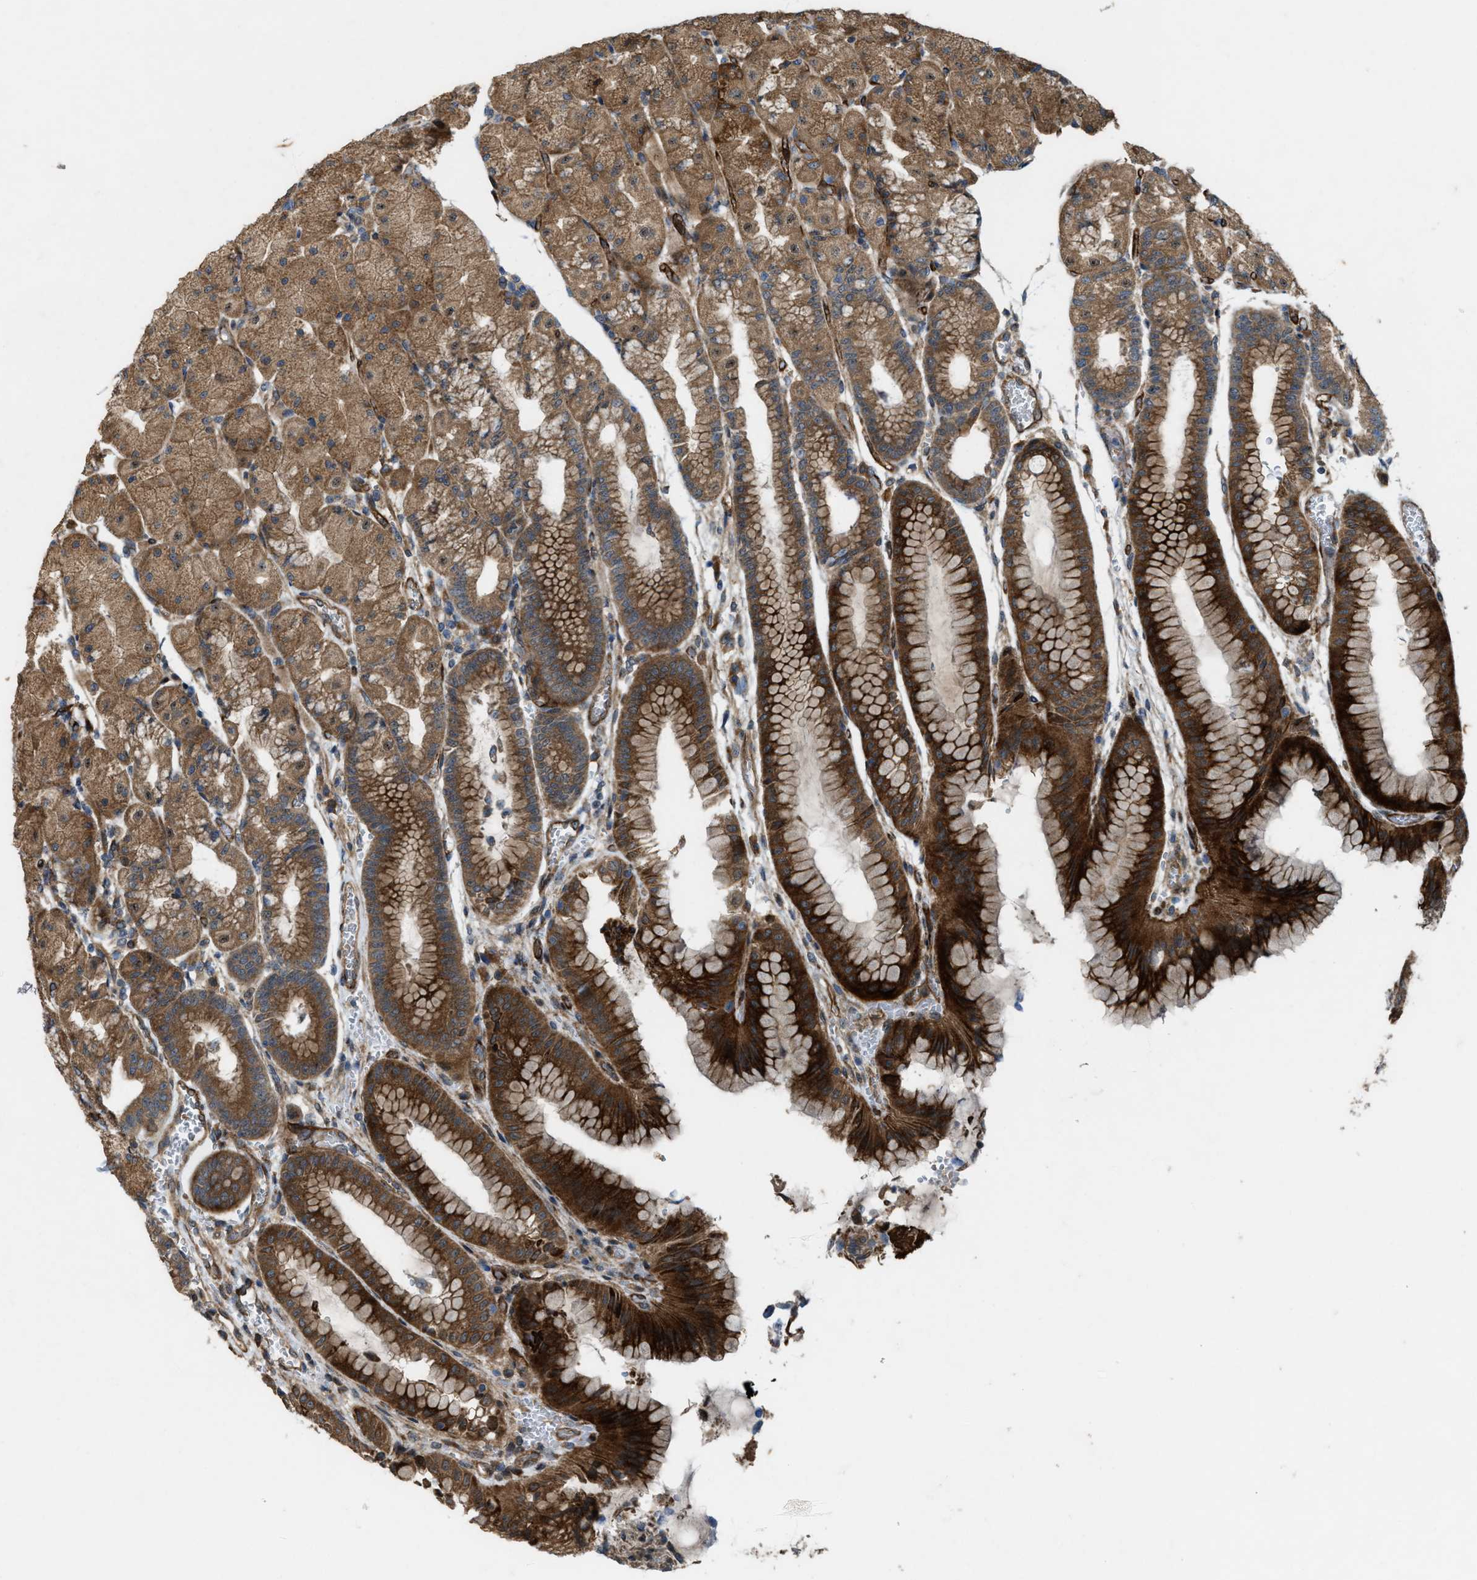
{"staining": {"intensity": "strong", "quantity": "25%-75%", "location": "cytoplasmic/membranous"}, "tissue": "stomach", "cell_type": "Glandular cells", "image_type": "normal", "snomed": [{"axis": "morphology", "description": "Normal tissue, NOS"}, {"axis": "morphology", "description": "Carcinoid, malignant, NOS"}, {"axis": "topography", "description": "Stomach, upper"}], "caption": "Stomach stained with a brown dye displays strong cytoplasmic/membranous positive expression in about 25%-75% of glandular cells.", "gene": "LRRC72", "patient": {"sex": "male", "age": 39}}